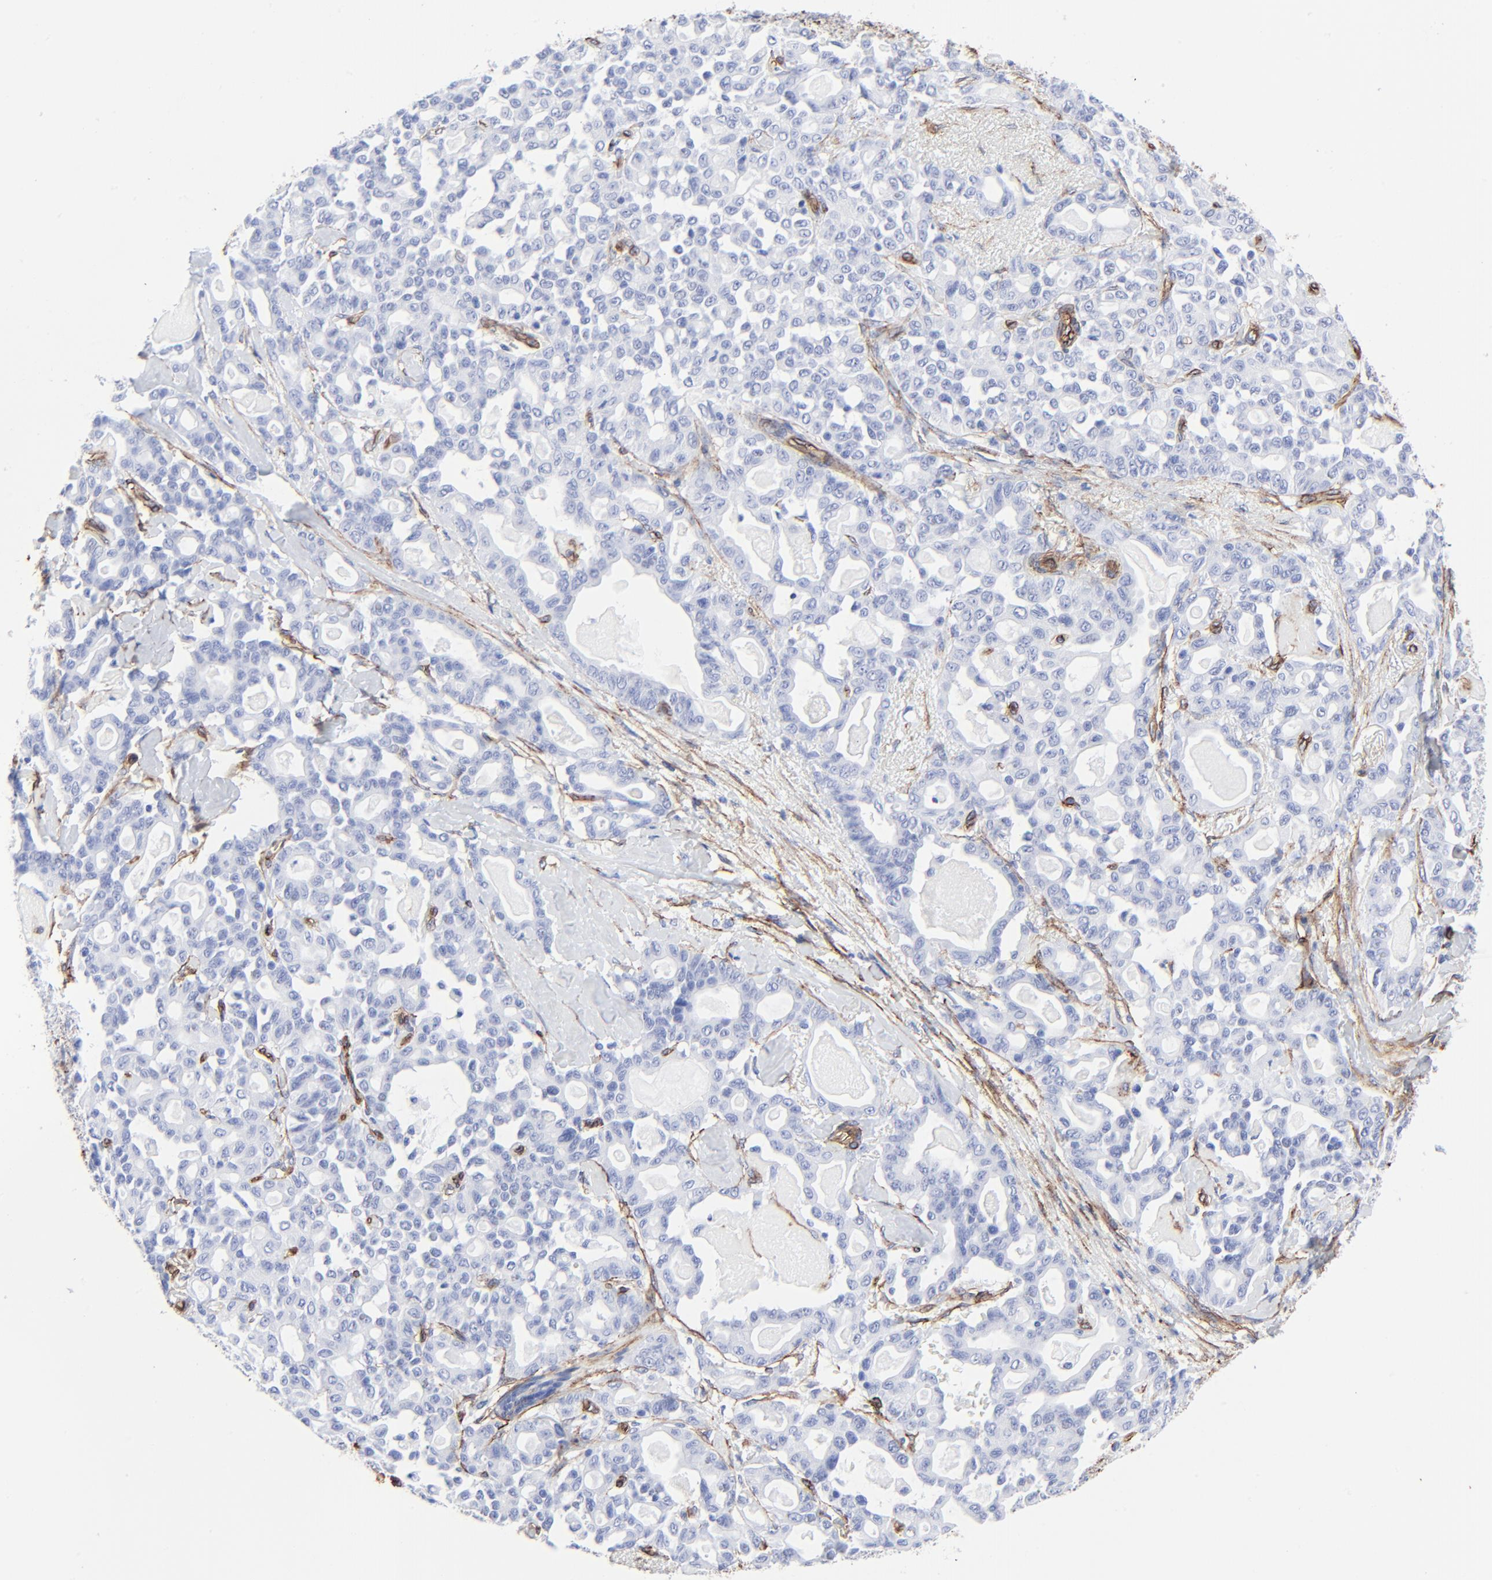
{"staining": {"intensity": "negative", "quantity": "none", "location": "none"}, "tissue": "pancreatic cancer", "cell_type": "Tumor cells", "image_type": "cancer", "snomed": [{"axis": "morphology", "description": "Adenocarcinoma, NOS"}, {"axis": "topography", "description": "Pancreas"}], "caption": "This is an immunohistochemistry (IHC) histopathology image of human adenocarcinoma (pancreatic). There is no positivity in tumor cells.", "gene": "CAV1", "patient": {"sex": "male", "age": 63}}